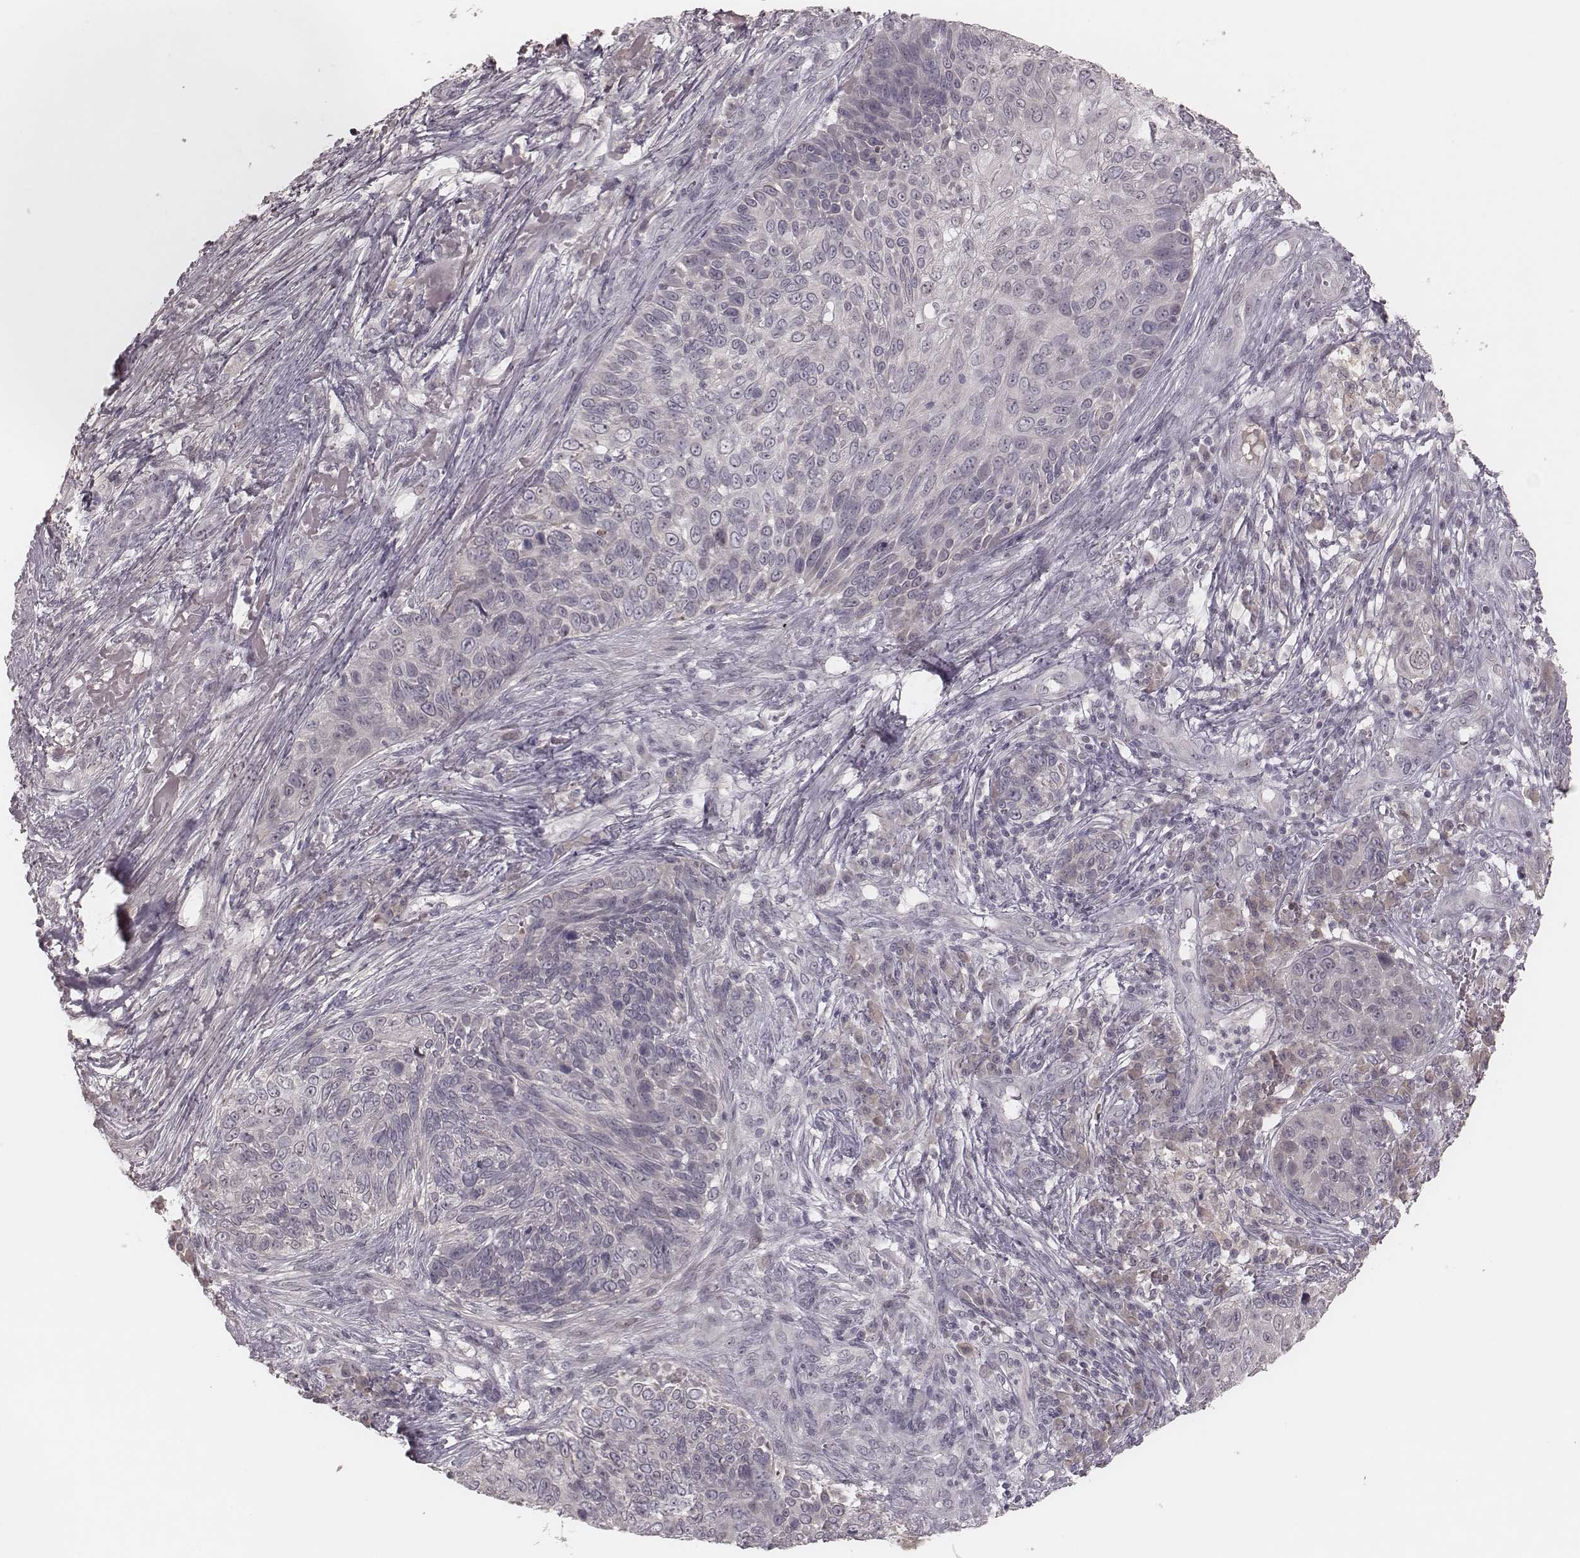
{"staining": {"intensity": "negative", "quantity": "none", "location": "none"}, "tissue": "skin cancer", "cell_type": "Tumor cells", "image_type": "cancer", "snomed": [{"axis": "morphology", "description": "Squamous cell carcinoma, NOS"}, {"axis": "topography", "description": "Skin"}], "caption": "Tumor cells are negative for brown protein staining in skin squamous cell carcinoma.", "gene": "FAM13B", "patient": {"sex": "male", "age": 92}}